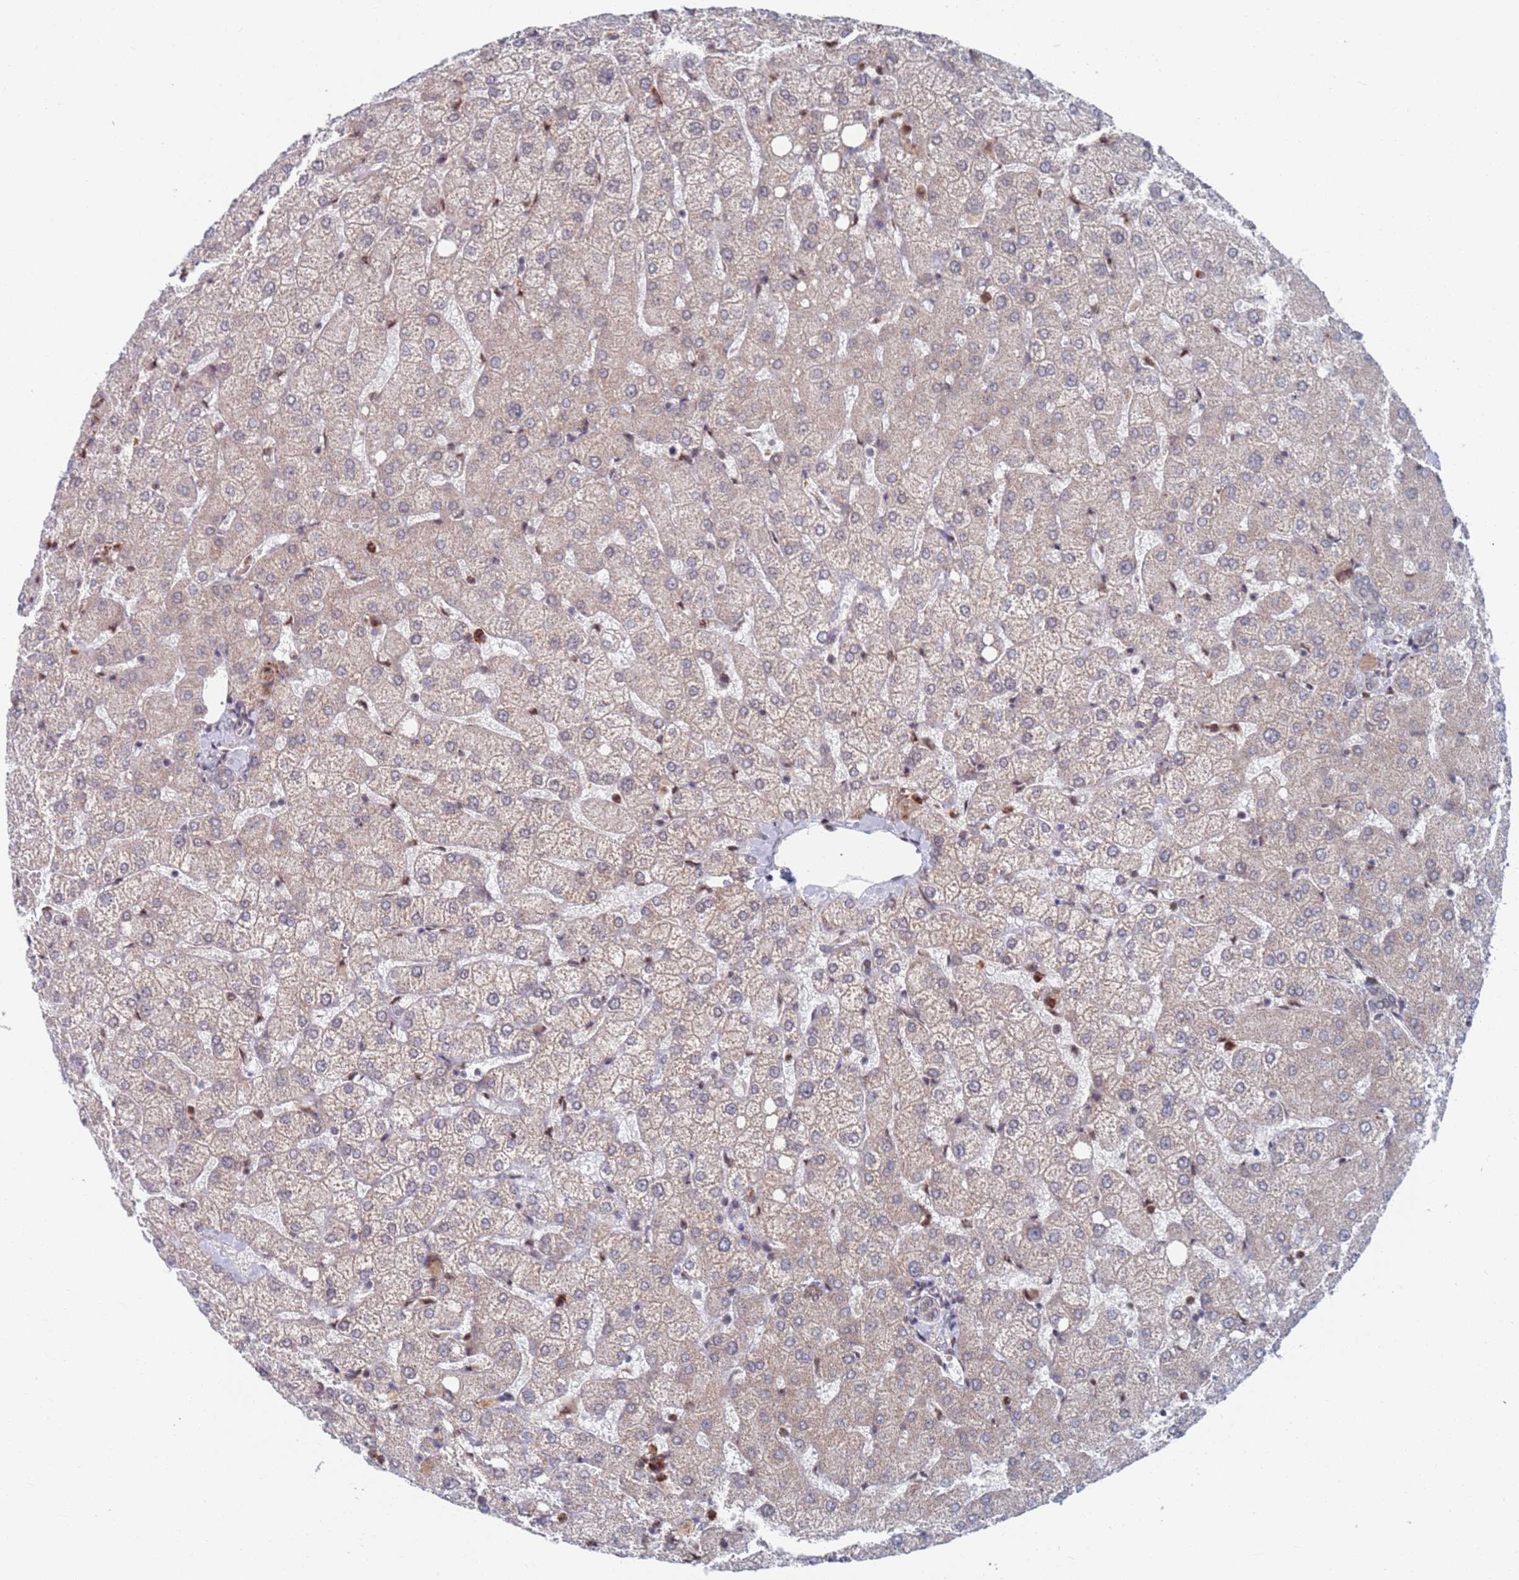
{"staining": {"intensity": "negative", "quantity": "none", "location": "none"}, "tissue": "liver", "cell_type": "Cholangiocytes", "image_type": "normal", "snomed": [{"axis": "morphology", "description": "Normal tissue, NOS"}, {"axis": "topography", "description": "Liver"}], "caption": "Cholangiocytes show no significant staining in unremarkable liver. The staining is performed using DAB brown chromogen with nuclei counter-stained in using hematoxylin.", "gene": "RPP25", "patient": {"sex": "female", "age": 54}}